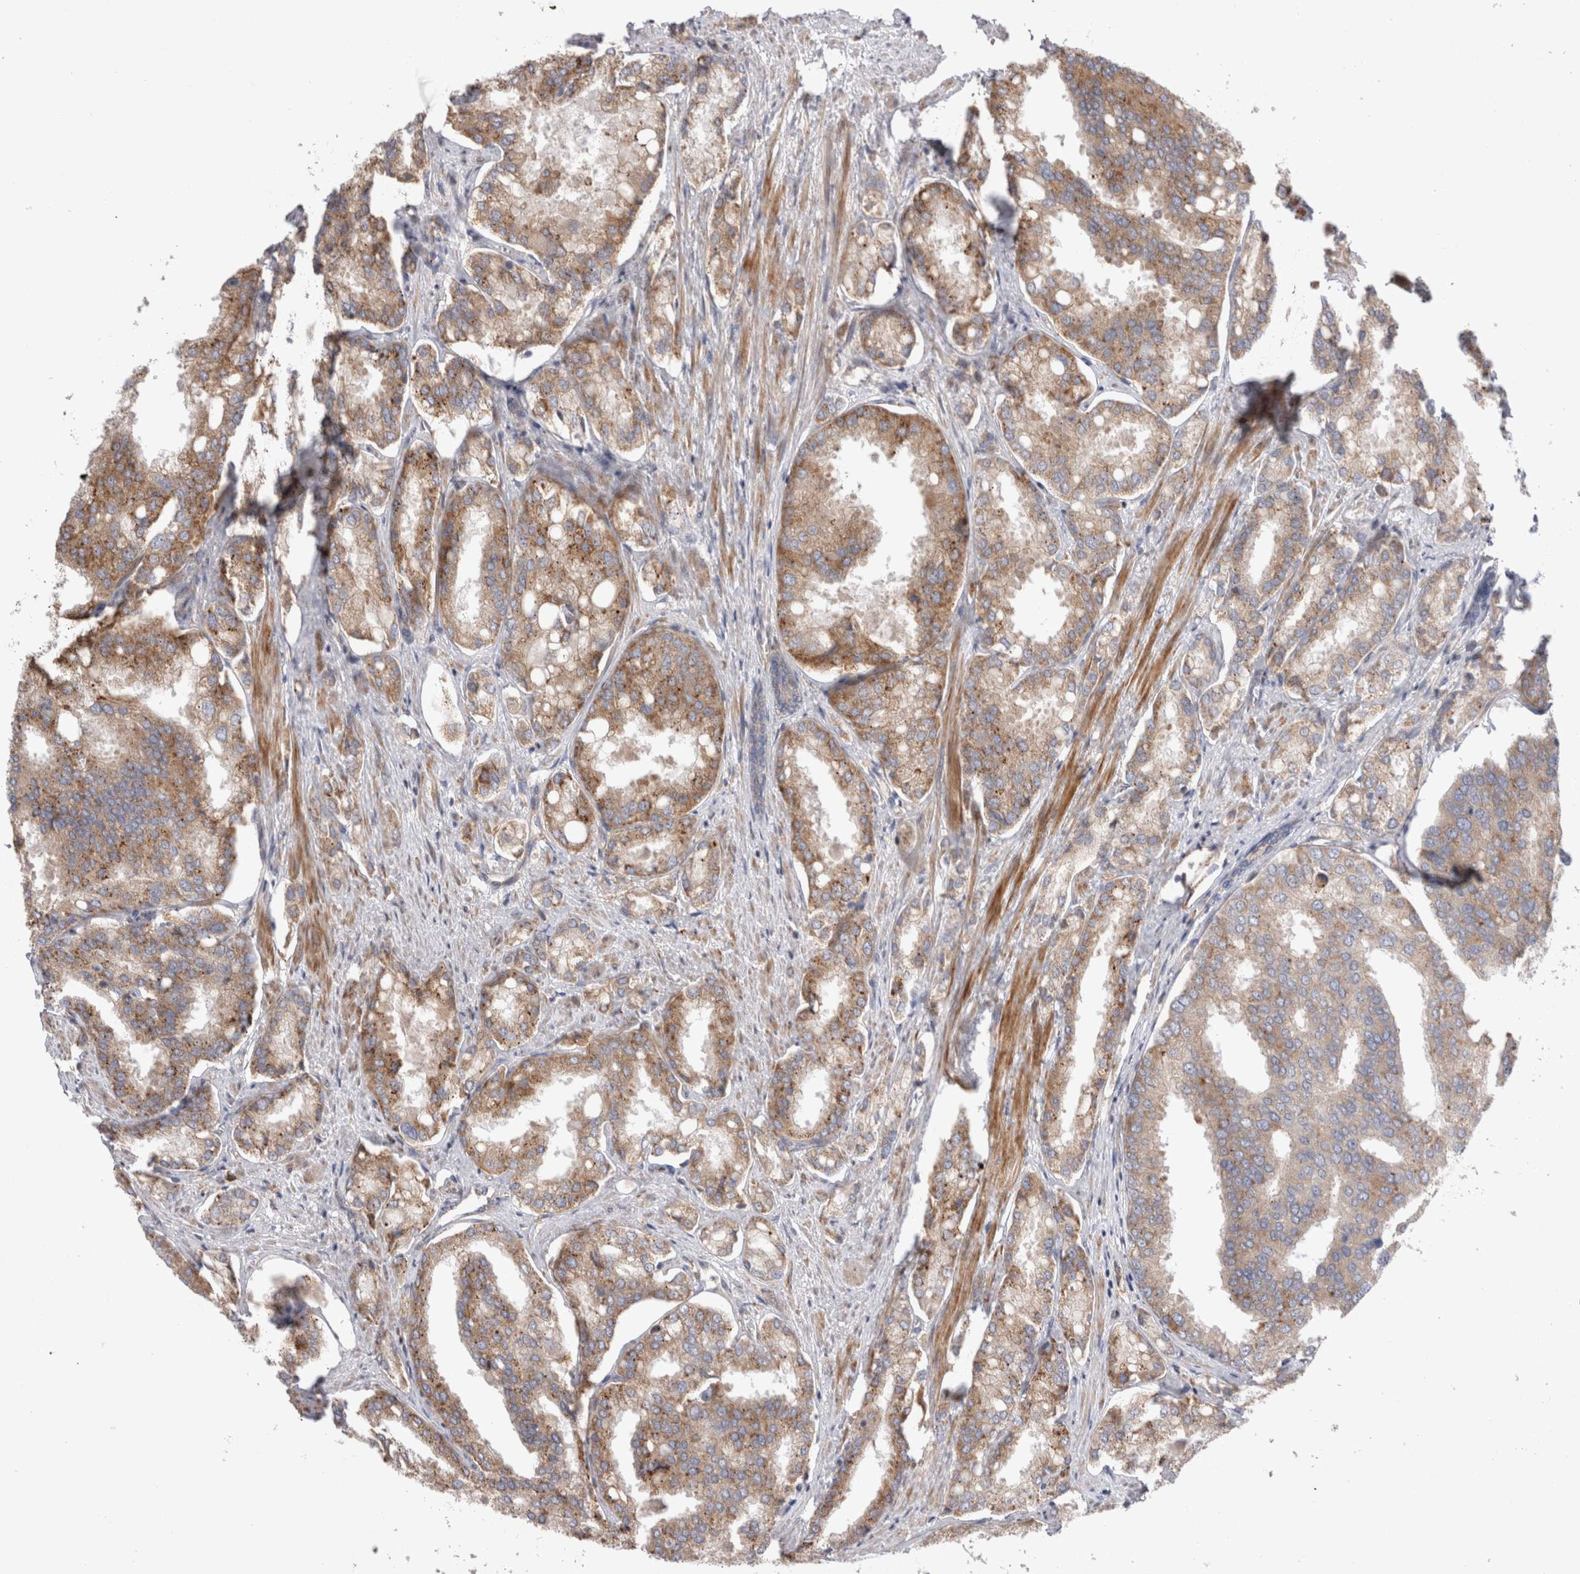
{"staining": {"intensity": "moderate", "quantity": "25%-75%", "location": "cytoplasmic/membranous"}, "tissue": "prostate cancer", "cell_type": "Tumor cells", "image_type": "cancer", "snomed": [{"axis": "morphology", "description": "Adenocarcinoma, High grade"}, {"axis": "topography", "description": "Prostate"}], "caption": "Immunohistochemistry (IHC) photomicrograph of neoplastic tissue: human prostate cancer stained using immunohistochemistry demonstrates medium levels of moderate protein expression localized specifically in the cytoplasmic/membranous of tumor cells, appearing as a cytoplasmic/membranous brown color.", "gene": "PDCD10", "patient": {"sex": "male", "age": 50}}